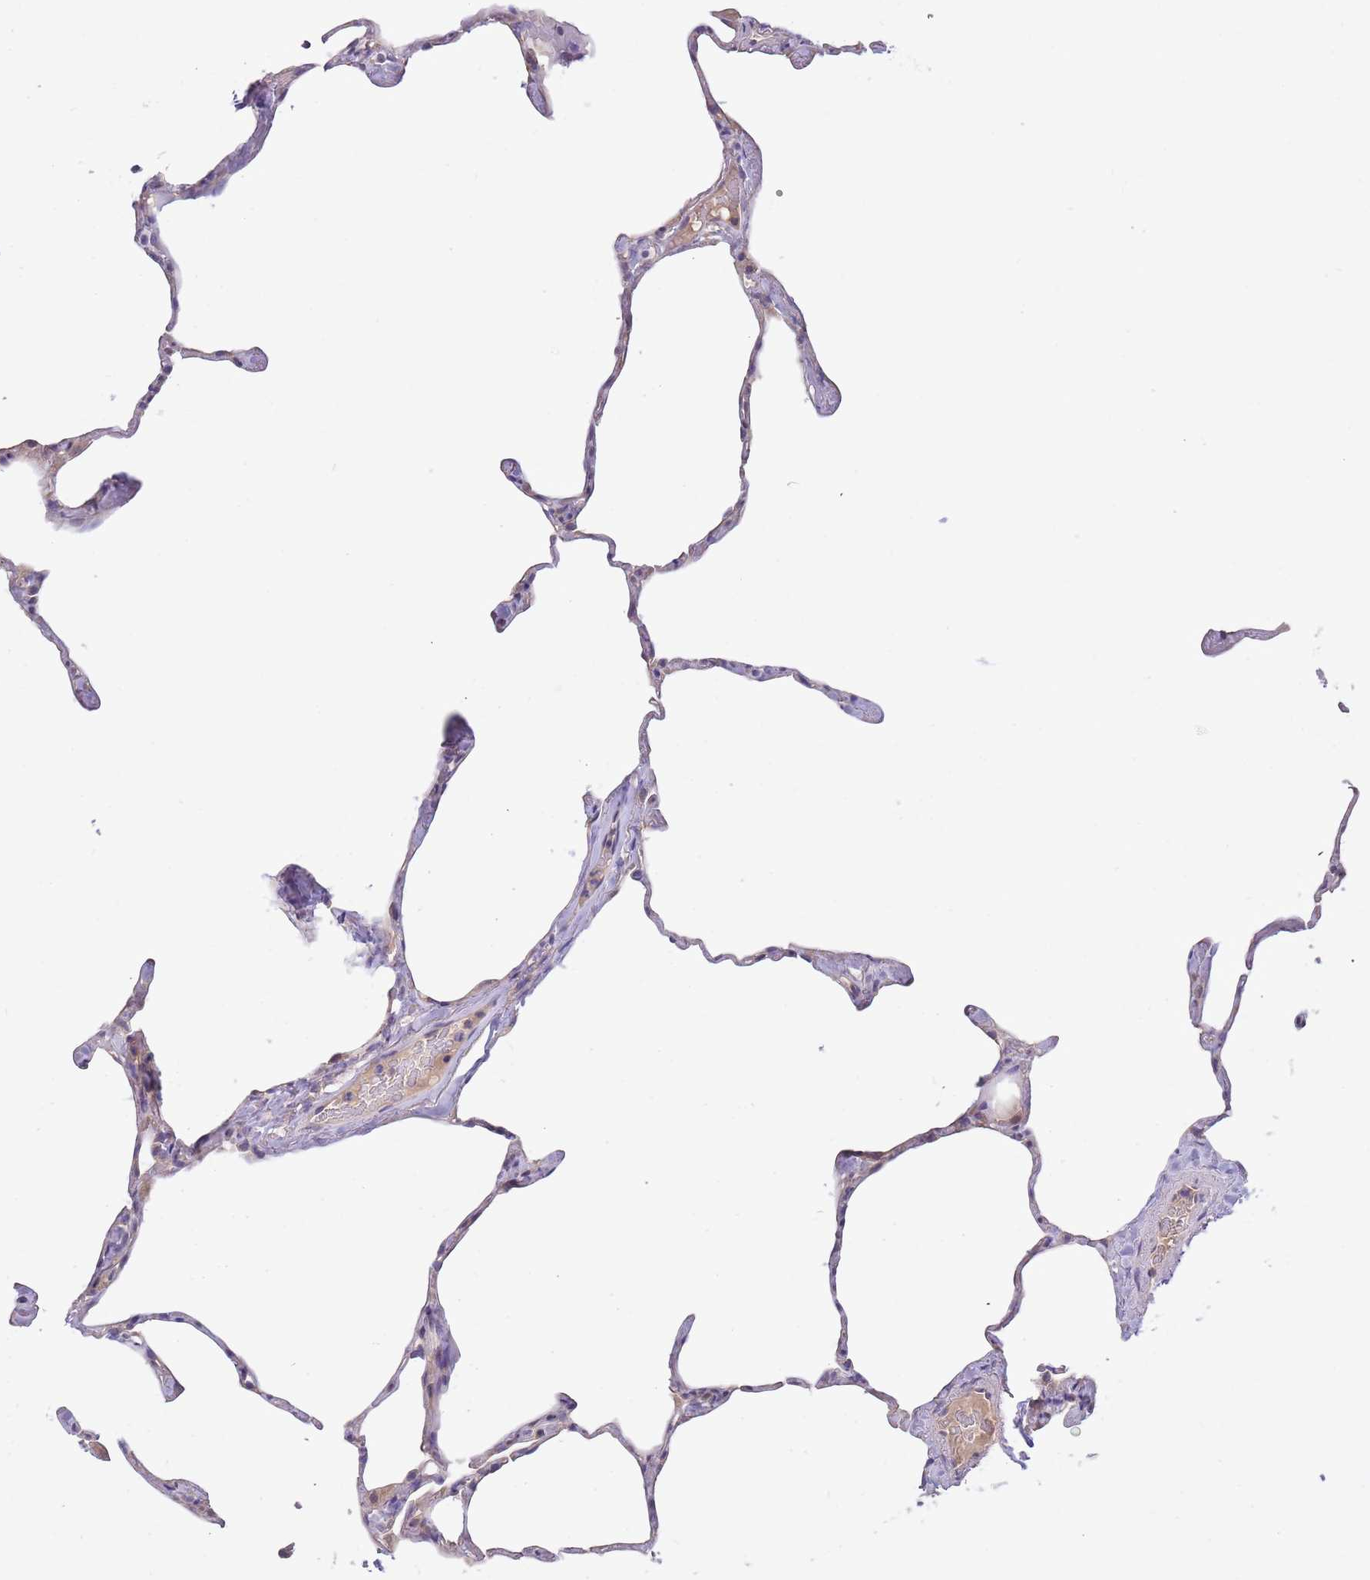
{"staining": {"intensity": "negative", "quantity": "none", "location": "none"}, "tissue": "lung", "cell_type": "Alveolar cells", "image_type": "normal", "snomed": [{"axis": "morphology", "description": "Normal tissue, NOS"}, {"axis": "topography", "description": "Lung"}], "caption": "A high-resolution image shows immunohistochemistry staining of normal lung, which demonstrates no significant staining in alveolar cells.", "gene": "CABYR", "patient": {"sex": "male", "age": 65}}